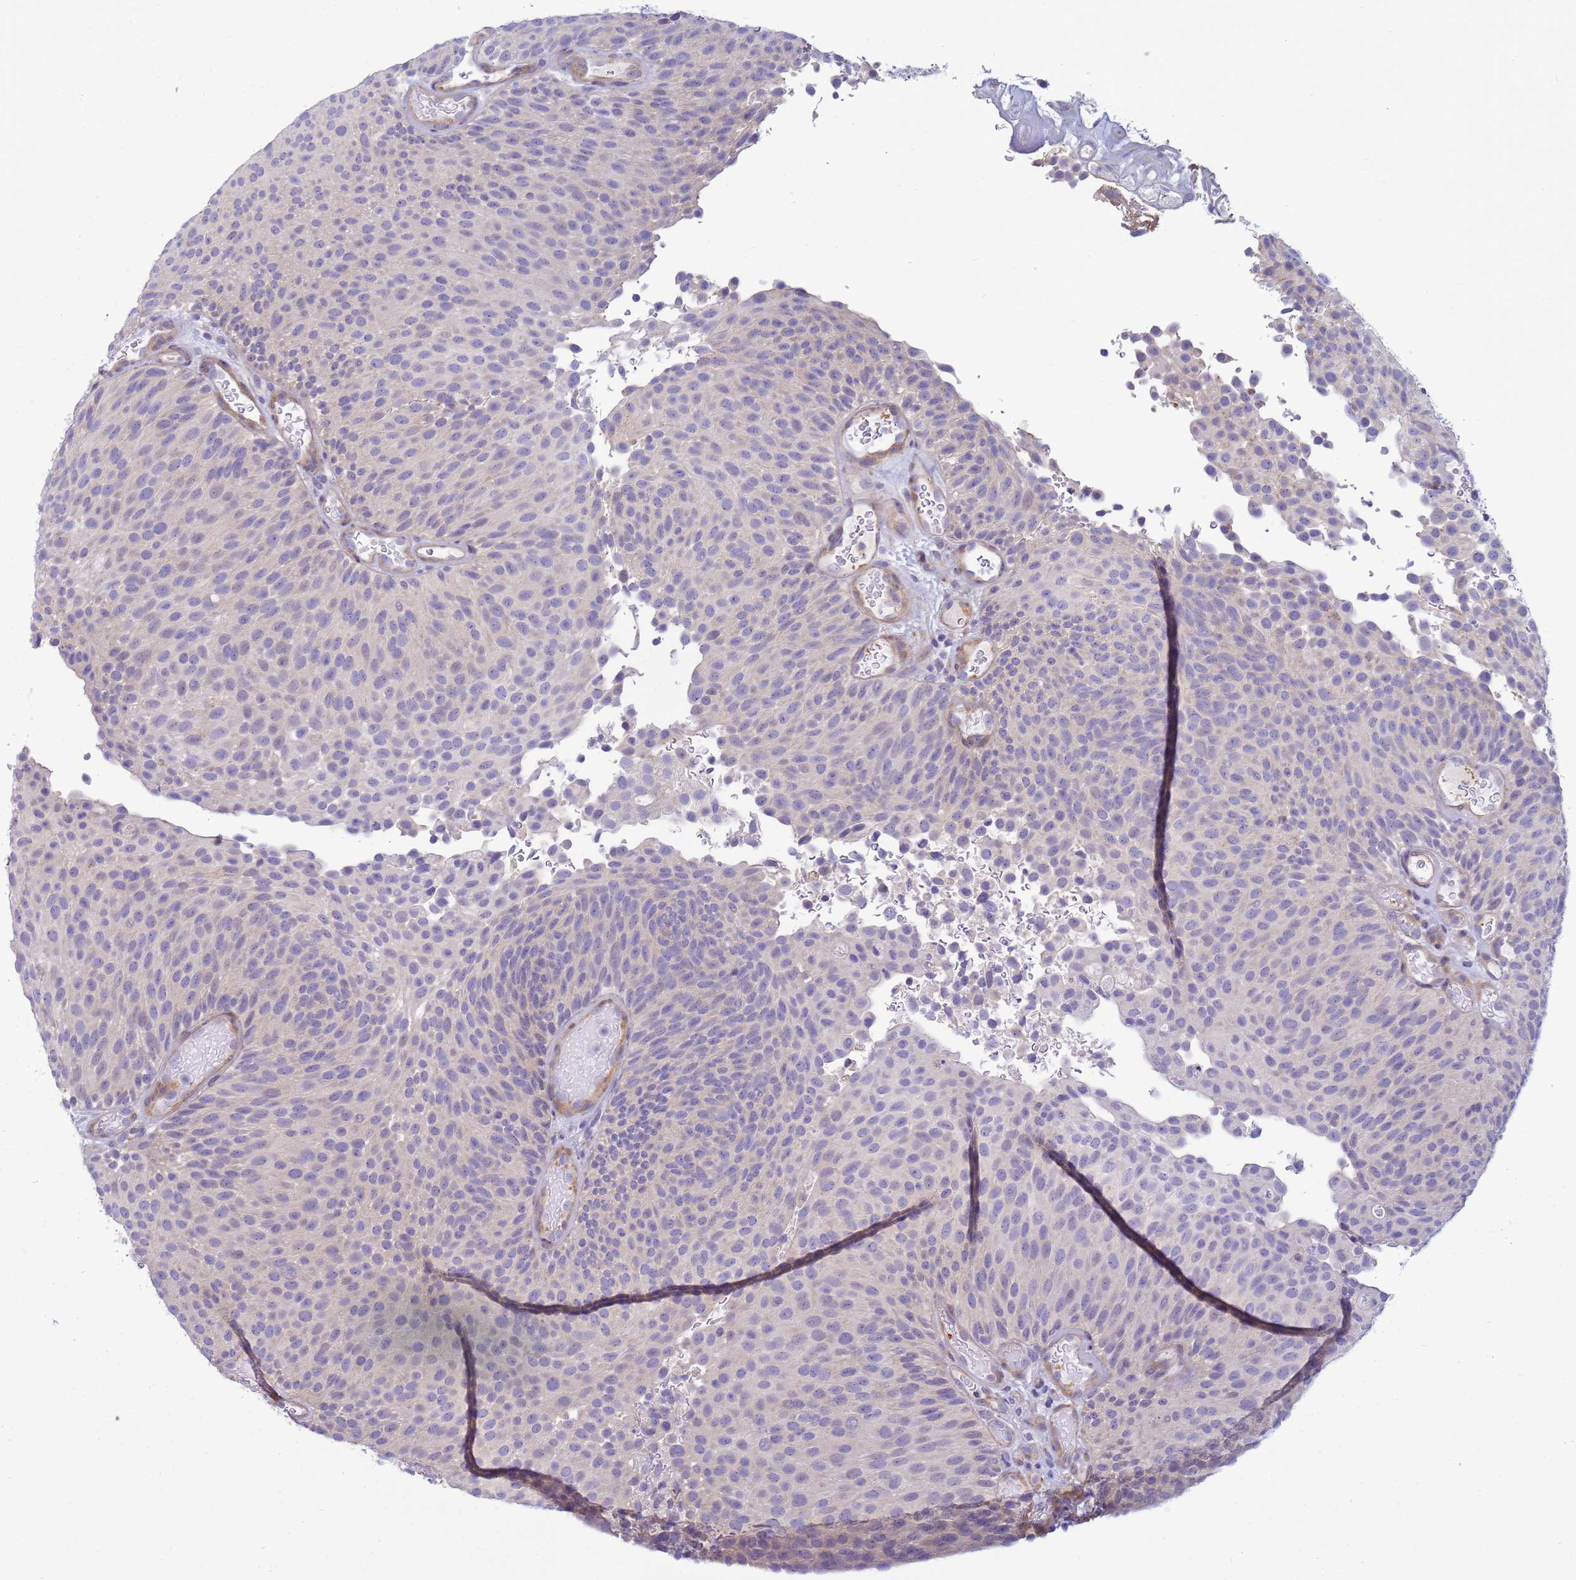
{"staining": {"intensity": "negative", "quantity": "none", "location": "none"}, "tissue": "urothelial cancer", "cell_type": "Tumor cells", "image_type": "cancer", "snomed": [{"axis": "morphology", "description": "Urothelial carcinoma, Low grade"}, {"axis": "topography", "description": "Urinary bladder"}], "caption": "Tumor cells are negative for brown protein staining in urothelial carcinoma (low-grade).", "gene": "TRPC6", "patient": {"sex": "male", "age": 78}}